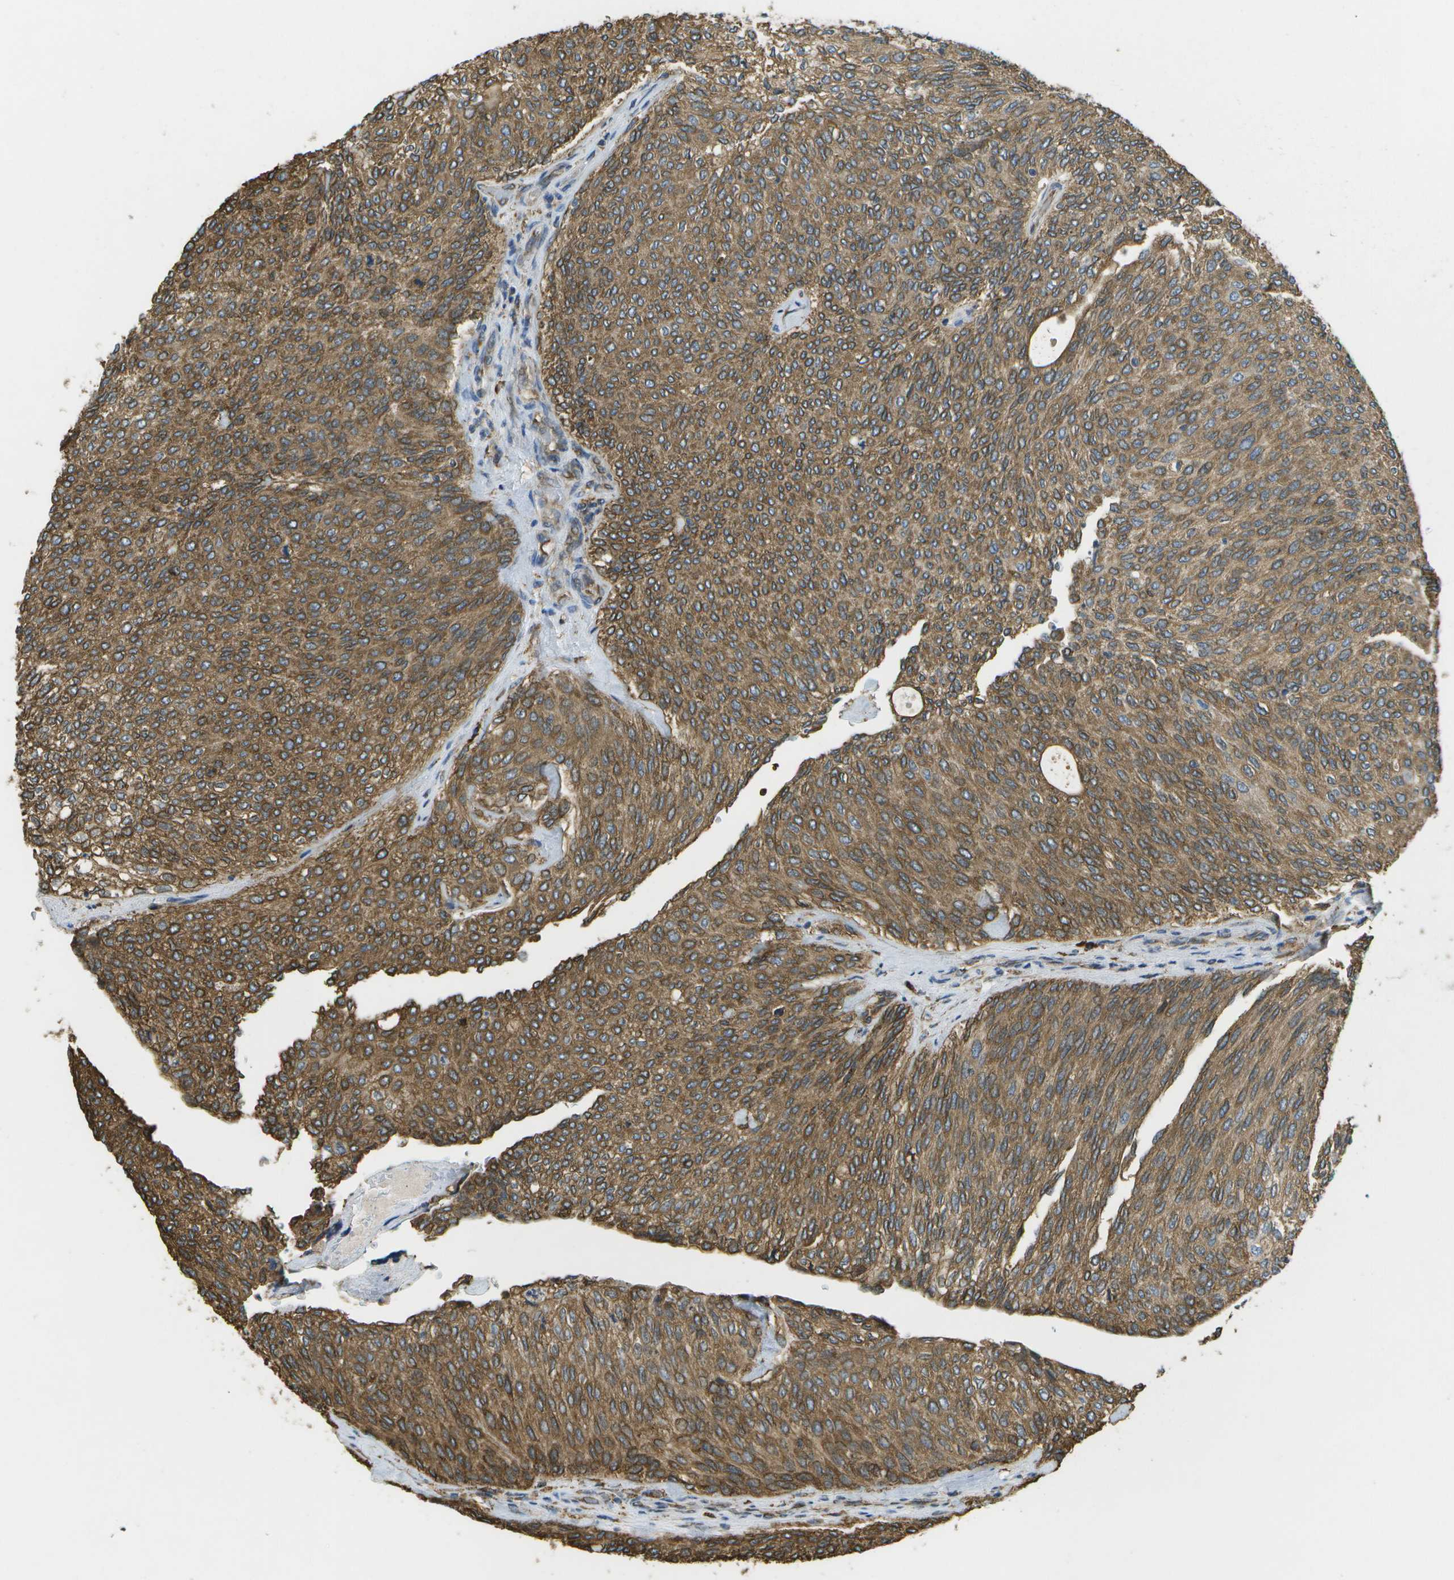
{"staining": {"intensity": "moderate", "quantity": ">75%", "location": "cytoplasmic/membranous"}, "tissue": "urothelial cancer", "cell_type": "Tumor cells", "image_type": "cancer", "snomed": [{"axis": "morphology", "description": "Urothelial carcinoma, Low grade"}, {"axis": "topography", "description": "Urinary bladder"}], "caption": "Urothelial cancer was stained to show a protein in brown. There is medium levels of moderate cytoplasmic/membranous positivity in about >75% of tumor cells.", "gene": "PDIA4", "patient": {"sex": "female", "age": 79}}